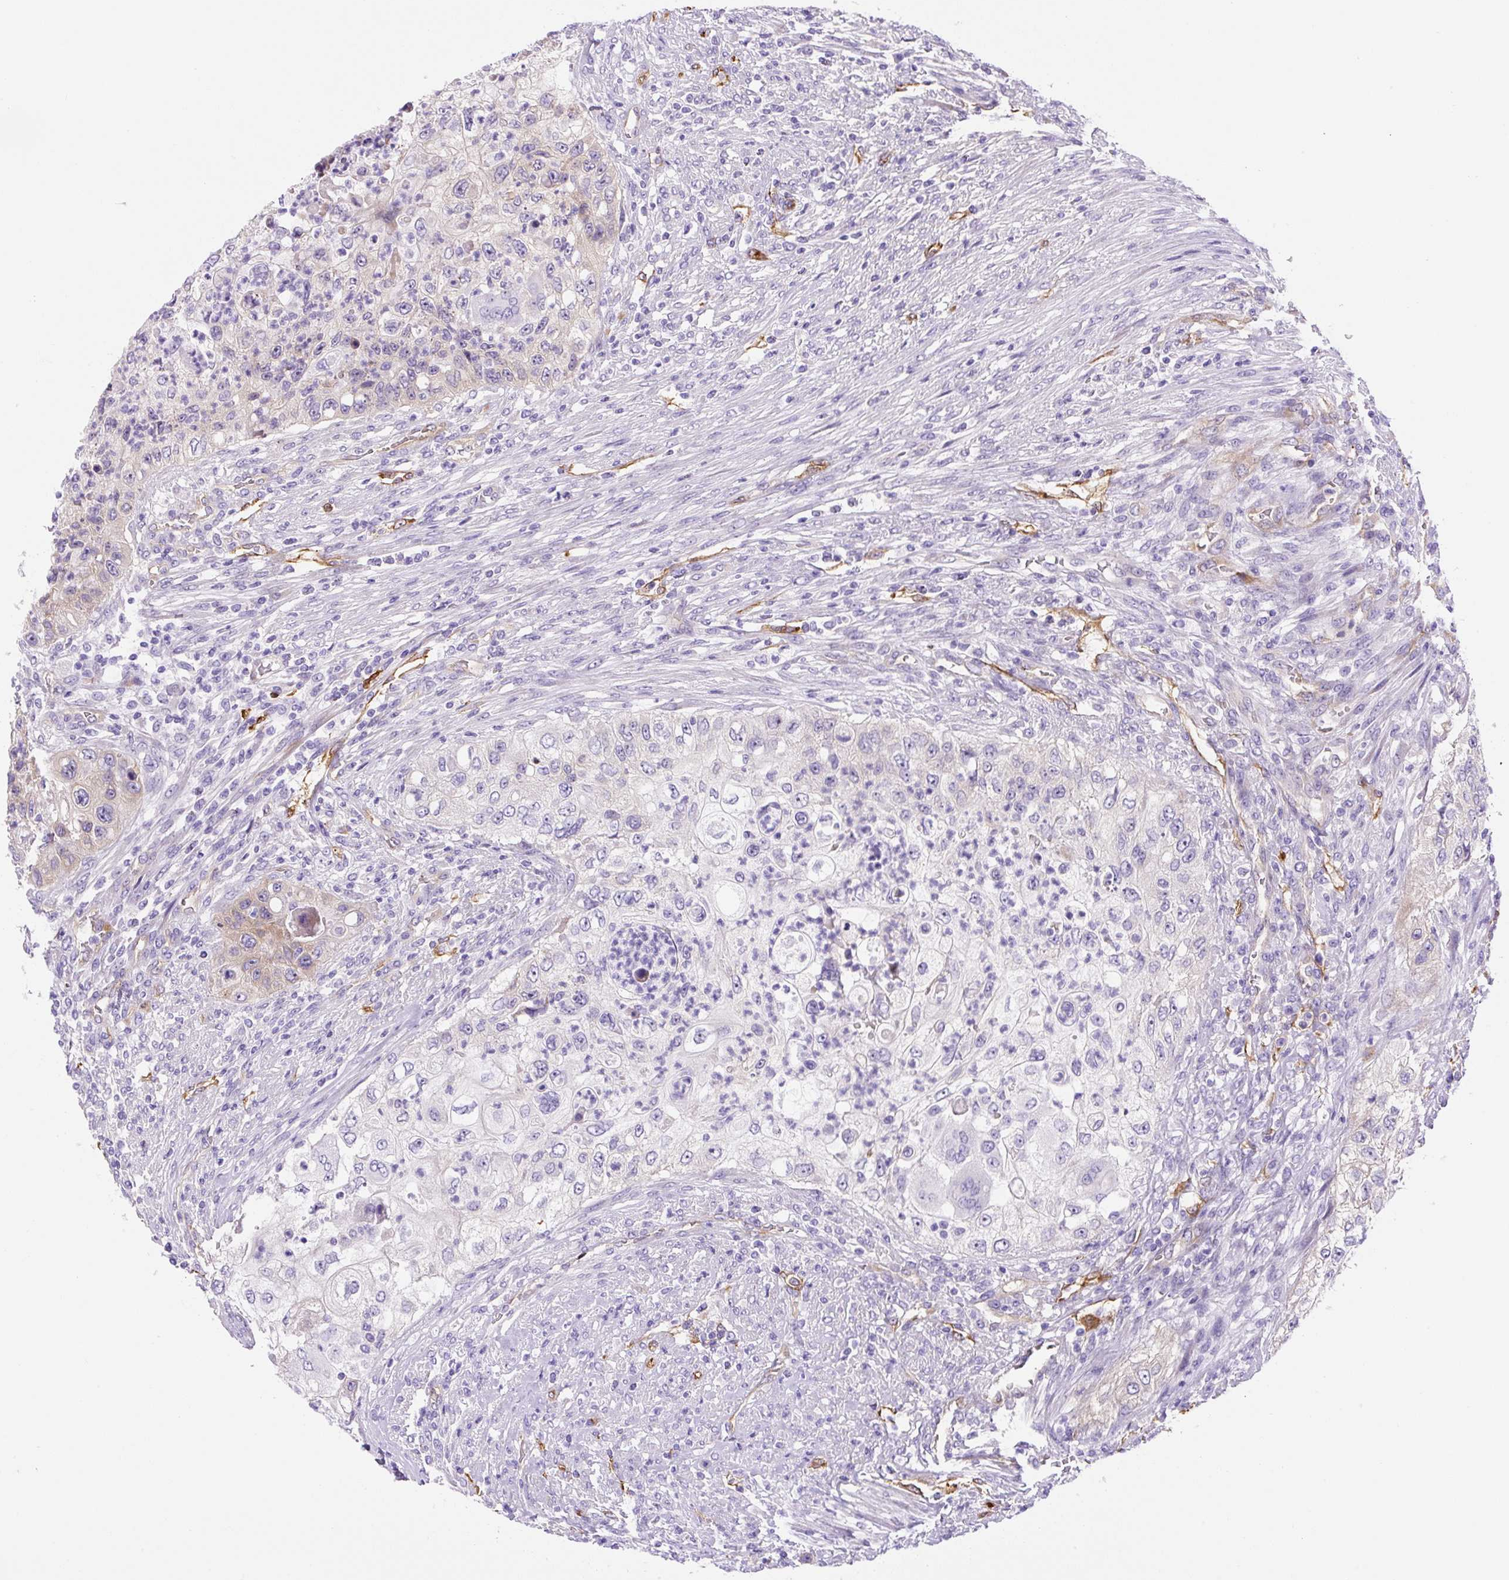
{"staining": {"intensity": "negative", "quantity": "none", "location": "none"}, "tissue": "urothelial cancer", "cell_type": "Tumor cells", "image_type": "cancer", "snomed": [{"axis": "morphology", "description": "Urothelial carcinoma, High grade"}, {"axis": "topography", "description": "Urinary bladder"}], "caption": "IHC histopathology image of neoplastic tissue: urothelial cancer stained with DAB (3,3'-diaminobenzidine) reveals no significant protein staining in tumor cells.", "gene": "ASB4", "patient": {"sex": "female", "age": 60}}